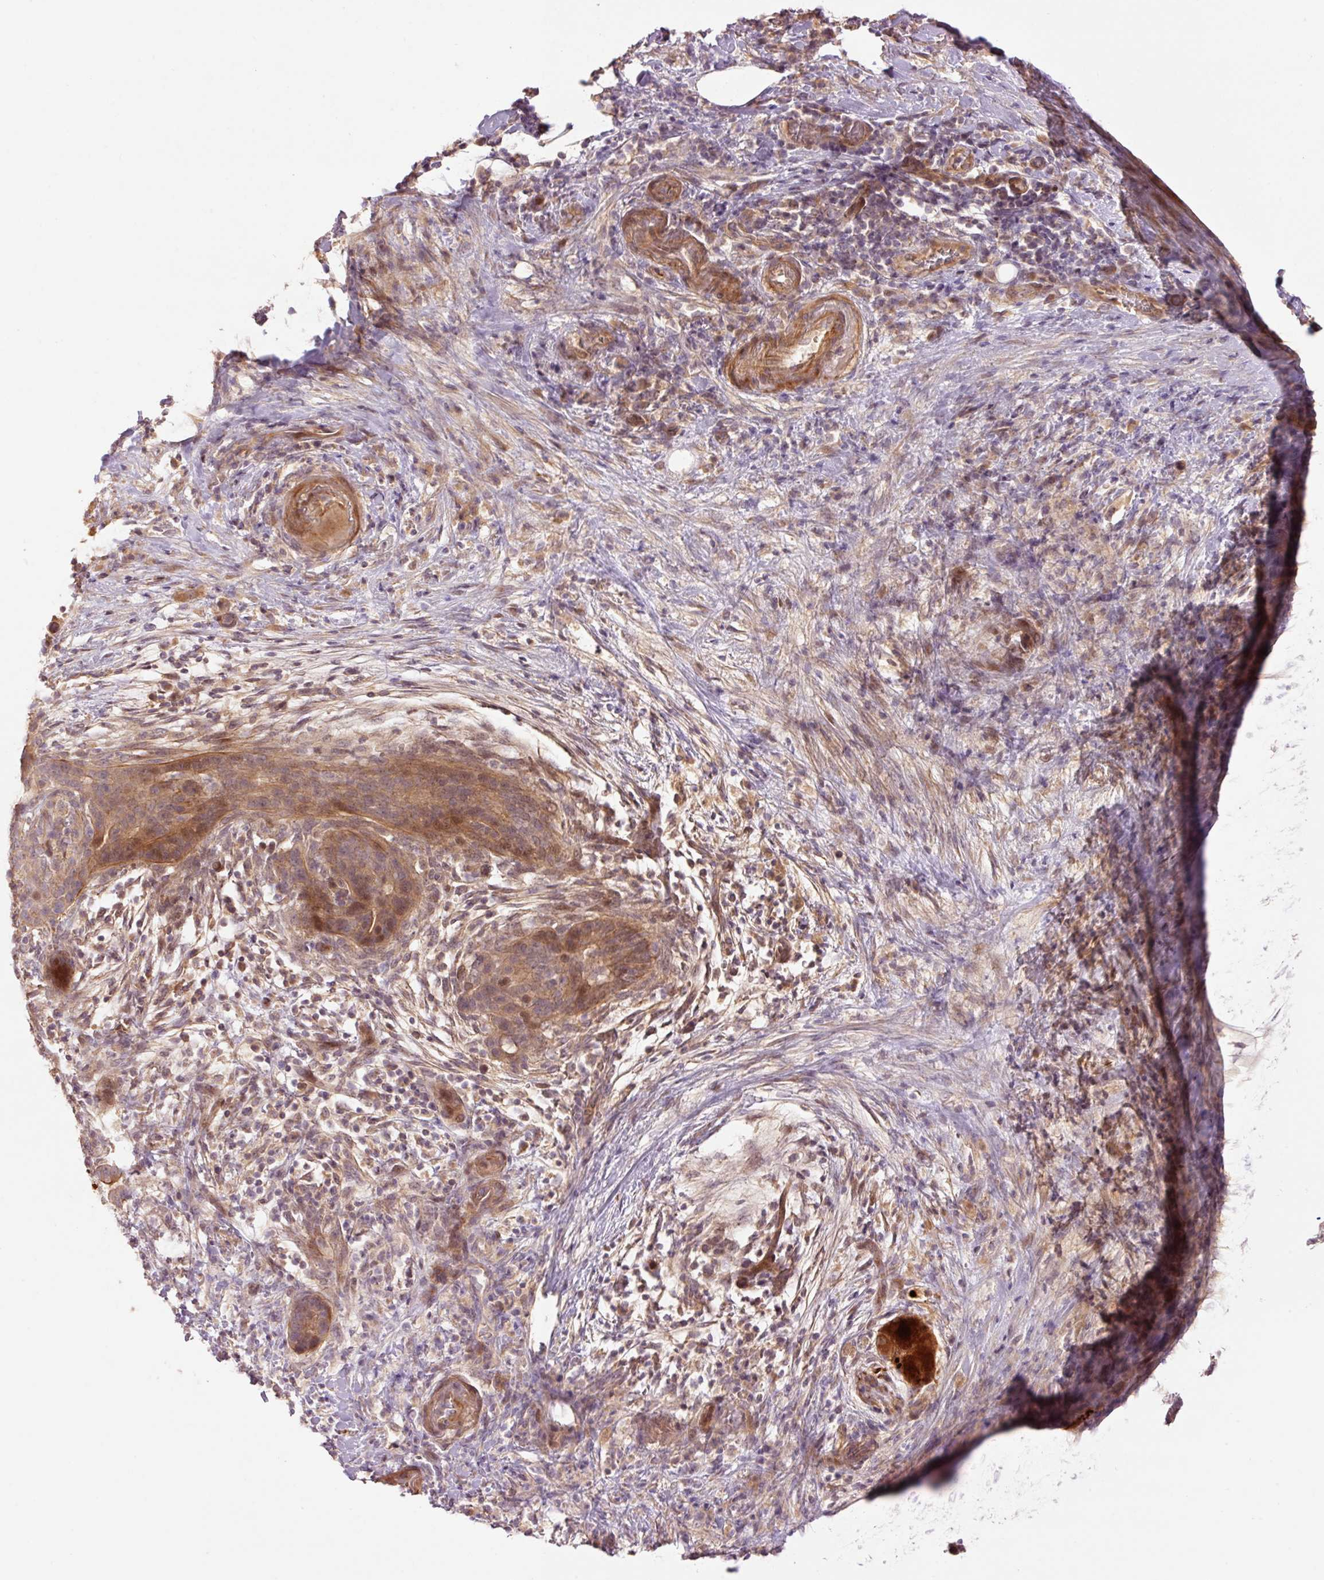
{"staining": {"intensity": "moderate", "quantity": ">75%", "location": "cytoplasmic/membranous,nuclear"}, "tissue": "pancreatic cancer", "cell_type": "Tumor cells", "image_type": "cancer", "snomed": [{"axis": "morphology", "description": "Adenocarcinoma, NOS"}, {"axis": "topography", "description": "Pancreas"}], "caption": "Immunohistochemistry (IHC) (DAB (3,3'-diaminobenzidine)) staining of human pancreatic cancer (adenocarcinoma) demonstrates moderate cytoplasmic/membranous and nuclear protein expression in approximately >75% of tumor cells.", "gene": "SLC29A3", "patient": {"sex": "male", "age": 44}}